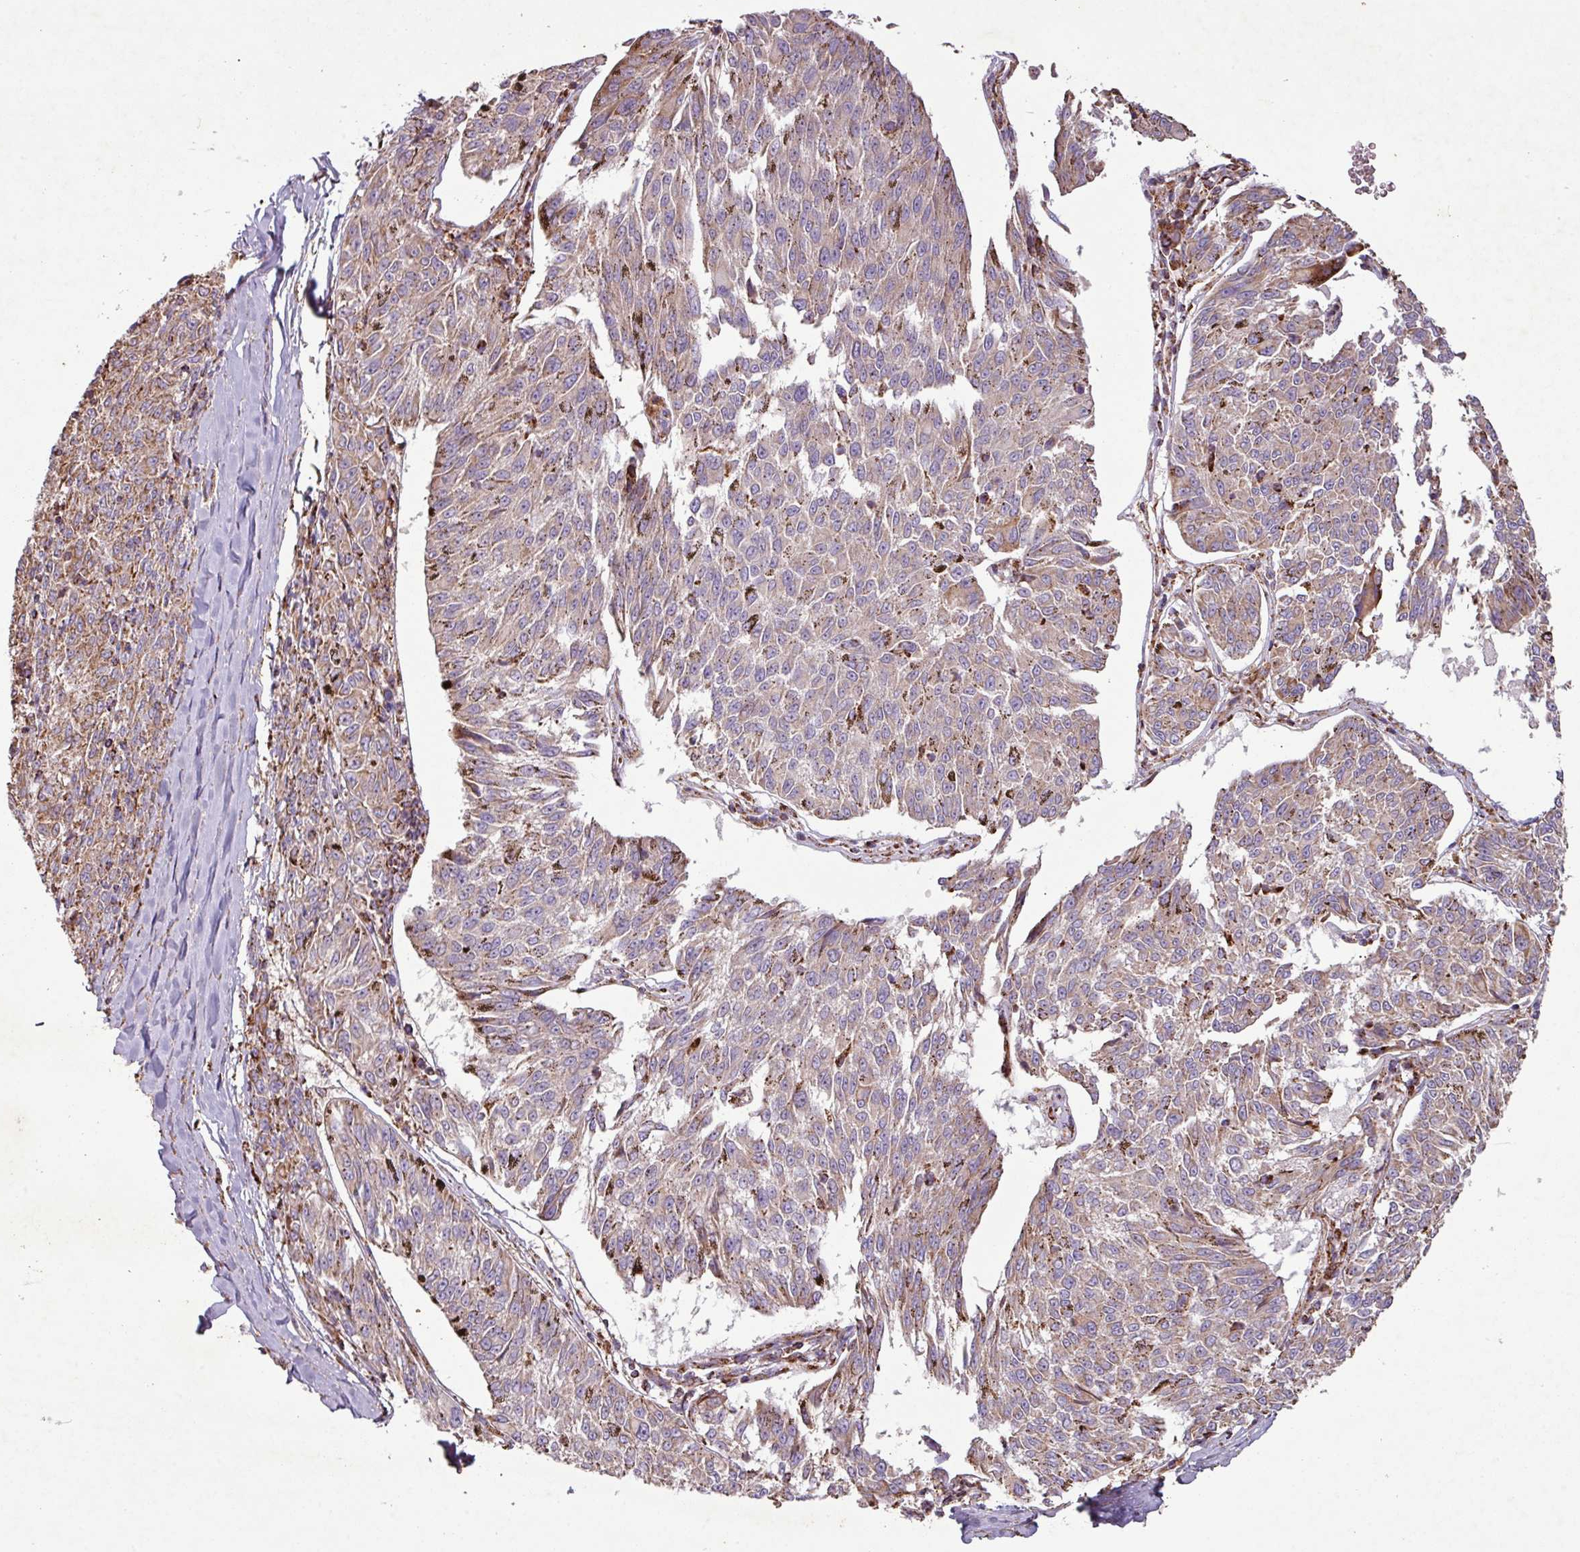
{"staining": {"intensity": "moderate", "quantity": "25%-75%", "location": "cytoplasmic/membranous"}, "tissue": "melanoma", "cell_type": "Tumor cells", "image_type": "cancer", "snomed": [{"axis": "morphology", "description": "Malignant melanoma, NOS"}, {"axis": "topography", "description": "Skin"}], "caption": "DAB (3,3'-diaminobenzidine) immunohistochemical staining of malignant melanoma reveals moderate cytoplasmic/membranous protein expression in approximately 25%-75% of tumor cells. The protein is stained brown, and the nuclei are stained in blue (DAB (3,3'-diaminobenzidine) IHC with brightfield microscopy, high magnification).", "gene": "SQOR", "patient": {"sex": "female", "age": 72}}